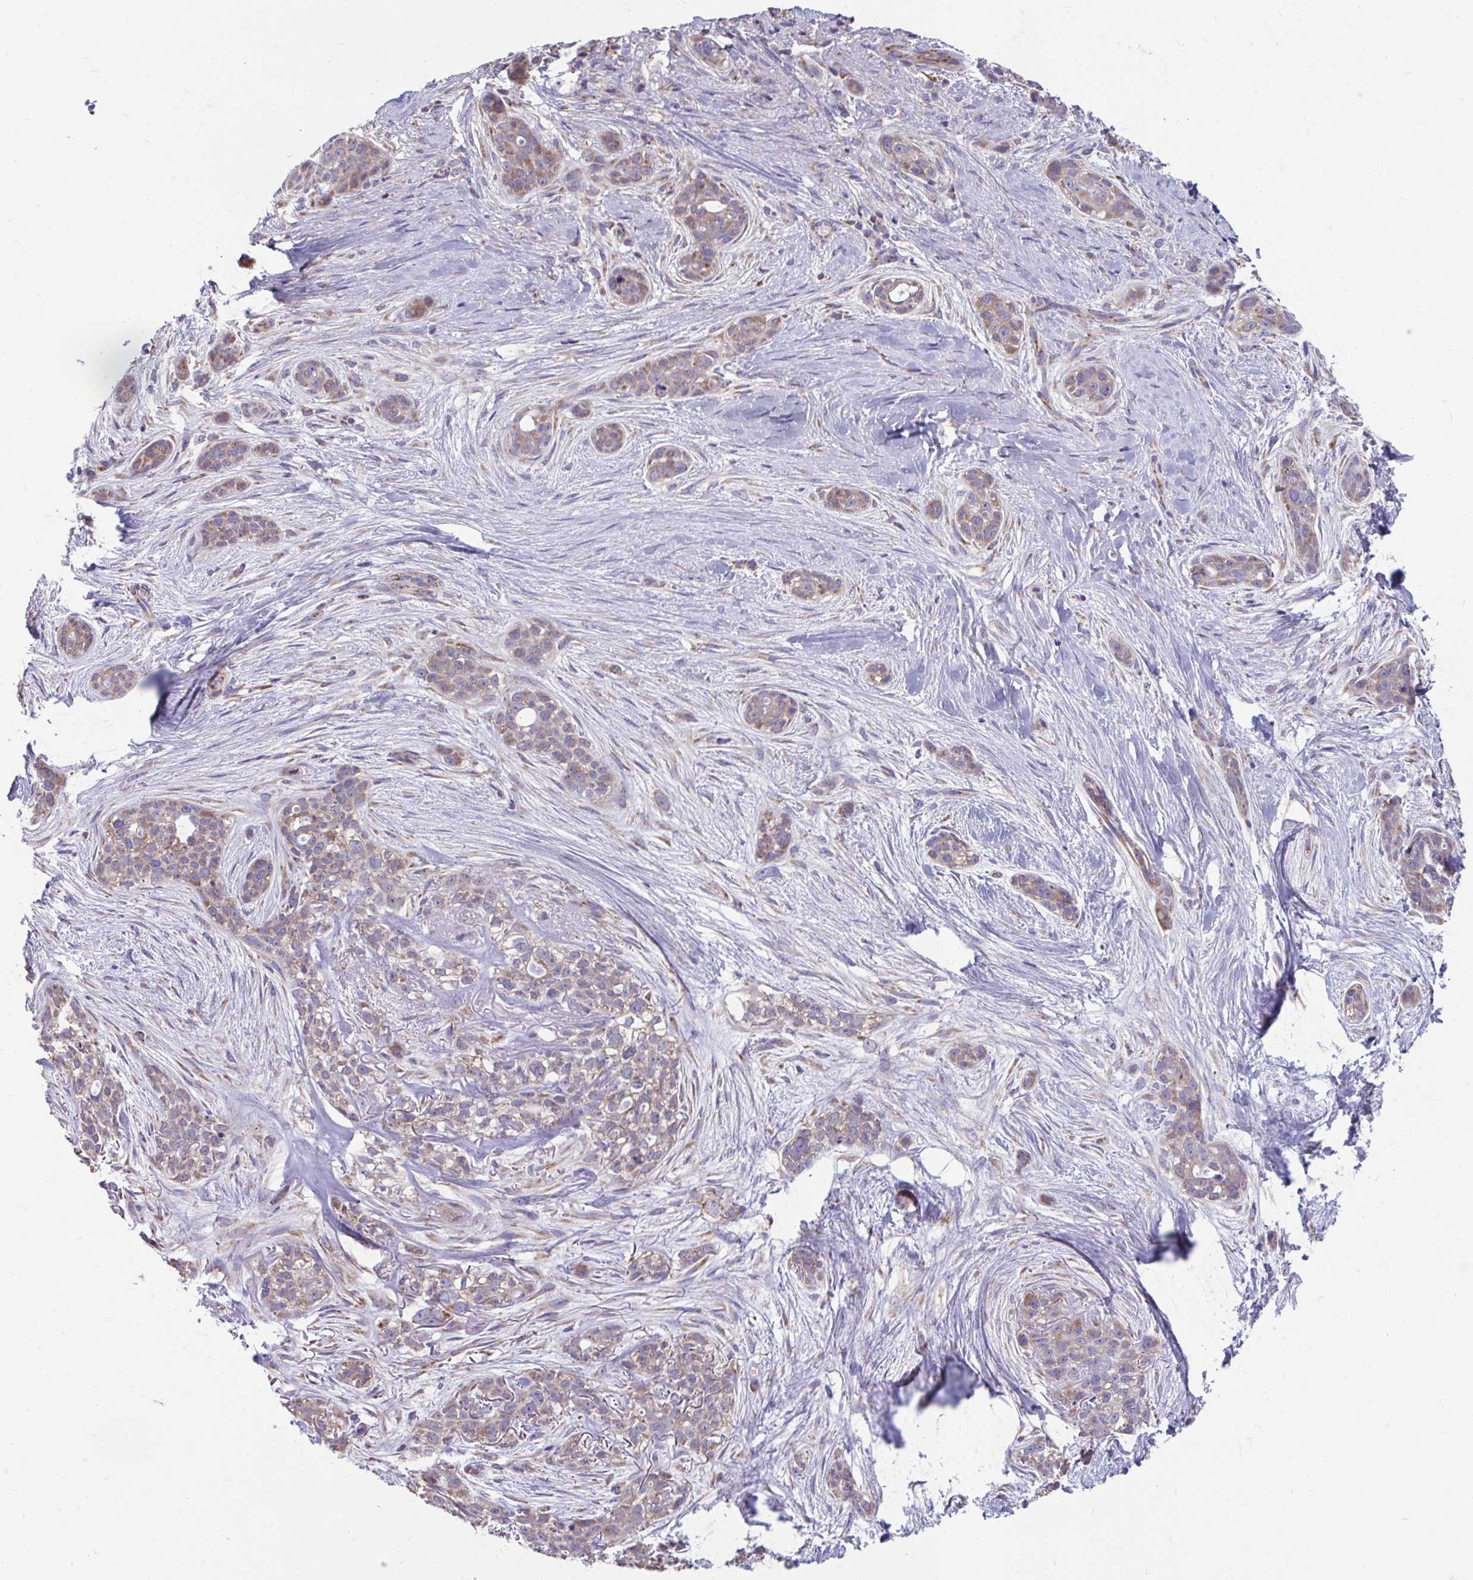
{"staining": {"intensity": "weak", "quantity": ">75%", "location": "cytoplasmic/membranous"}, "tissue": "skin cancer", "cell_type": "Tumor cells", "image_type": "cancer", "snomed": [{"axis": "morphology", "description": "Basal cell carcinoma"}, {"axis": "topography", "description": "Skin"}], "caption": "Tumor cells display weak cytoplasmic/membranous staining in approximately >75% of cells in basal cell carcinoma (skin).", "gene": "LINGO4", "patient": {"sex": "female", "age": 79}}